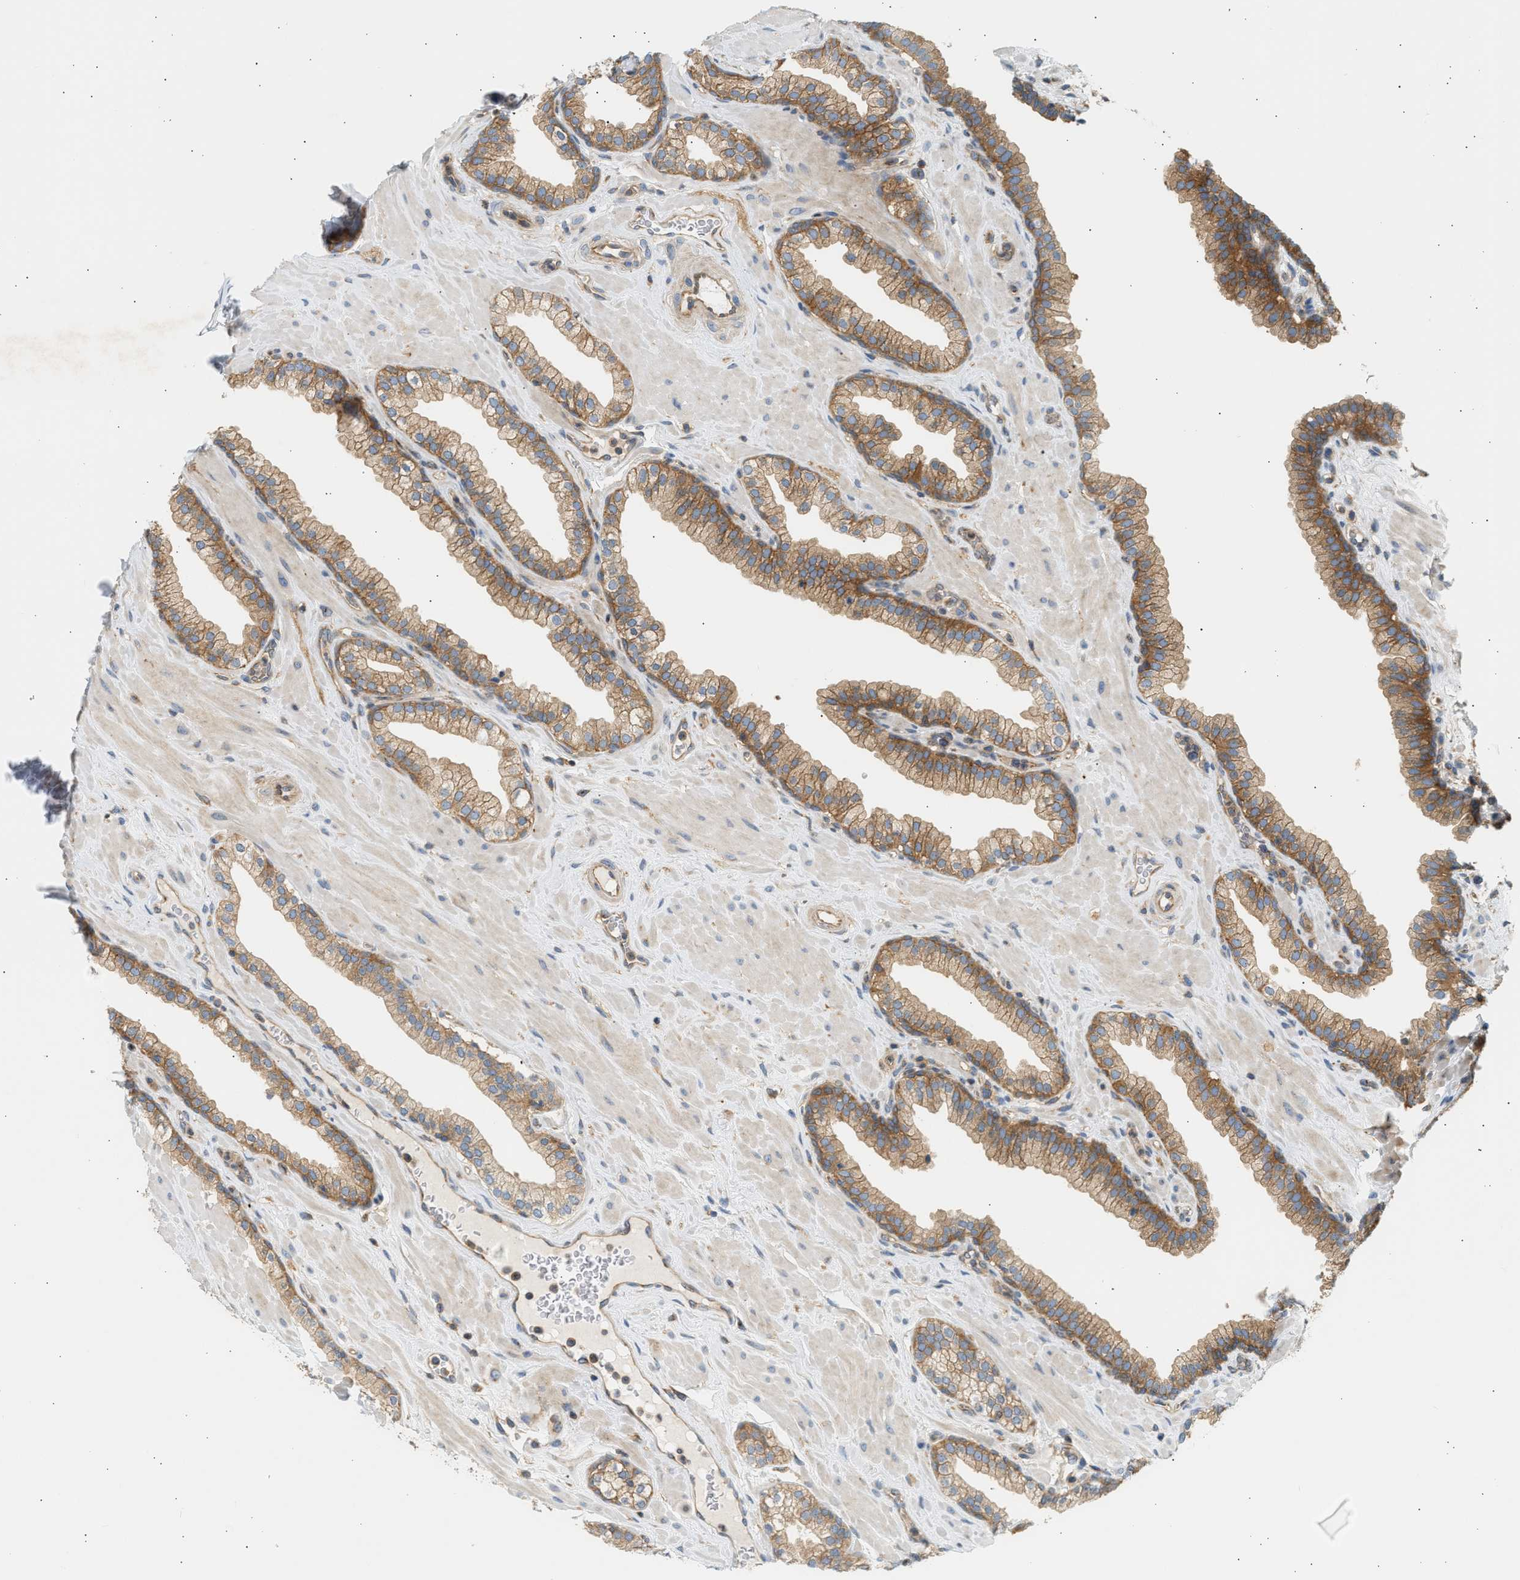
{"staining": {"intensity": "moderate", "quantity": ">75%", "location": "cytoplasmic/membranous"}, "tissue": "prostate", "cell_type": "Glandular cells", "image_type": "normal", "snomed": [{"axis": "morphology", "description": "Normal tissue, NOS"}, {"axis": "morphology", "description": "Urothelial carcinoma, Low grade"}, {"axis": "topography", "description": "Urinary bladder"}, {"axis": "topography", "description": "Prostate"}], "caption": "High-magnification brightfield microscopy of benign prostate stained with DAB (3,3'-diaminobenzidine) (brown) and counterstained with hematoxylin (blue). glandular cells exhibit moderate cytoplasmic/membranous positivity is identified in approximately>75% of cells. The protein of interest is shown in brown color, while the nuclei are stained blue.", "gene": "PAFAH1B1", "patient": {"sex": "male", "age": 60}}